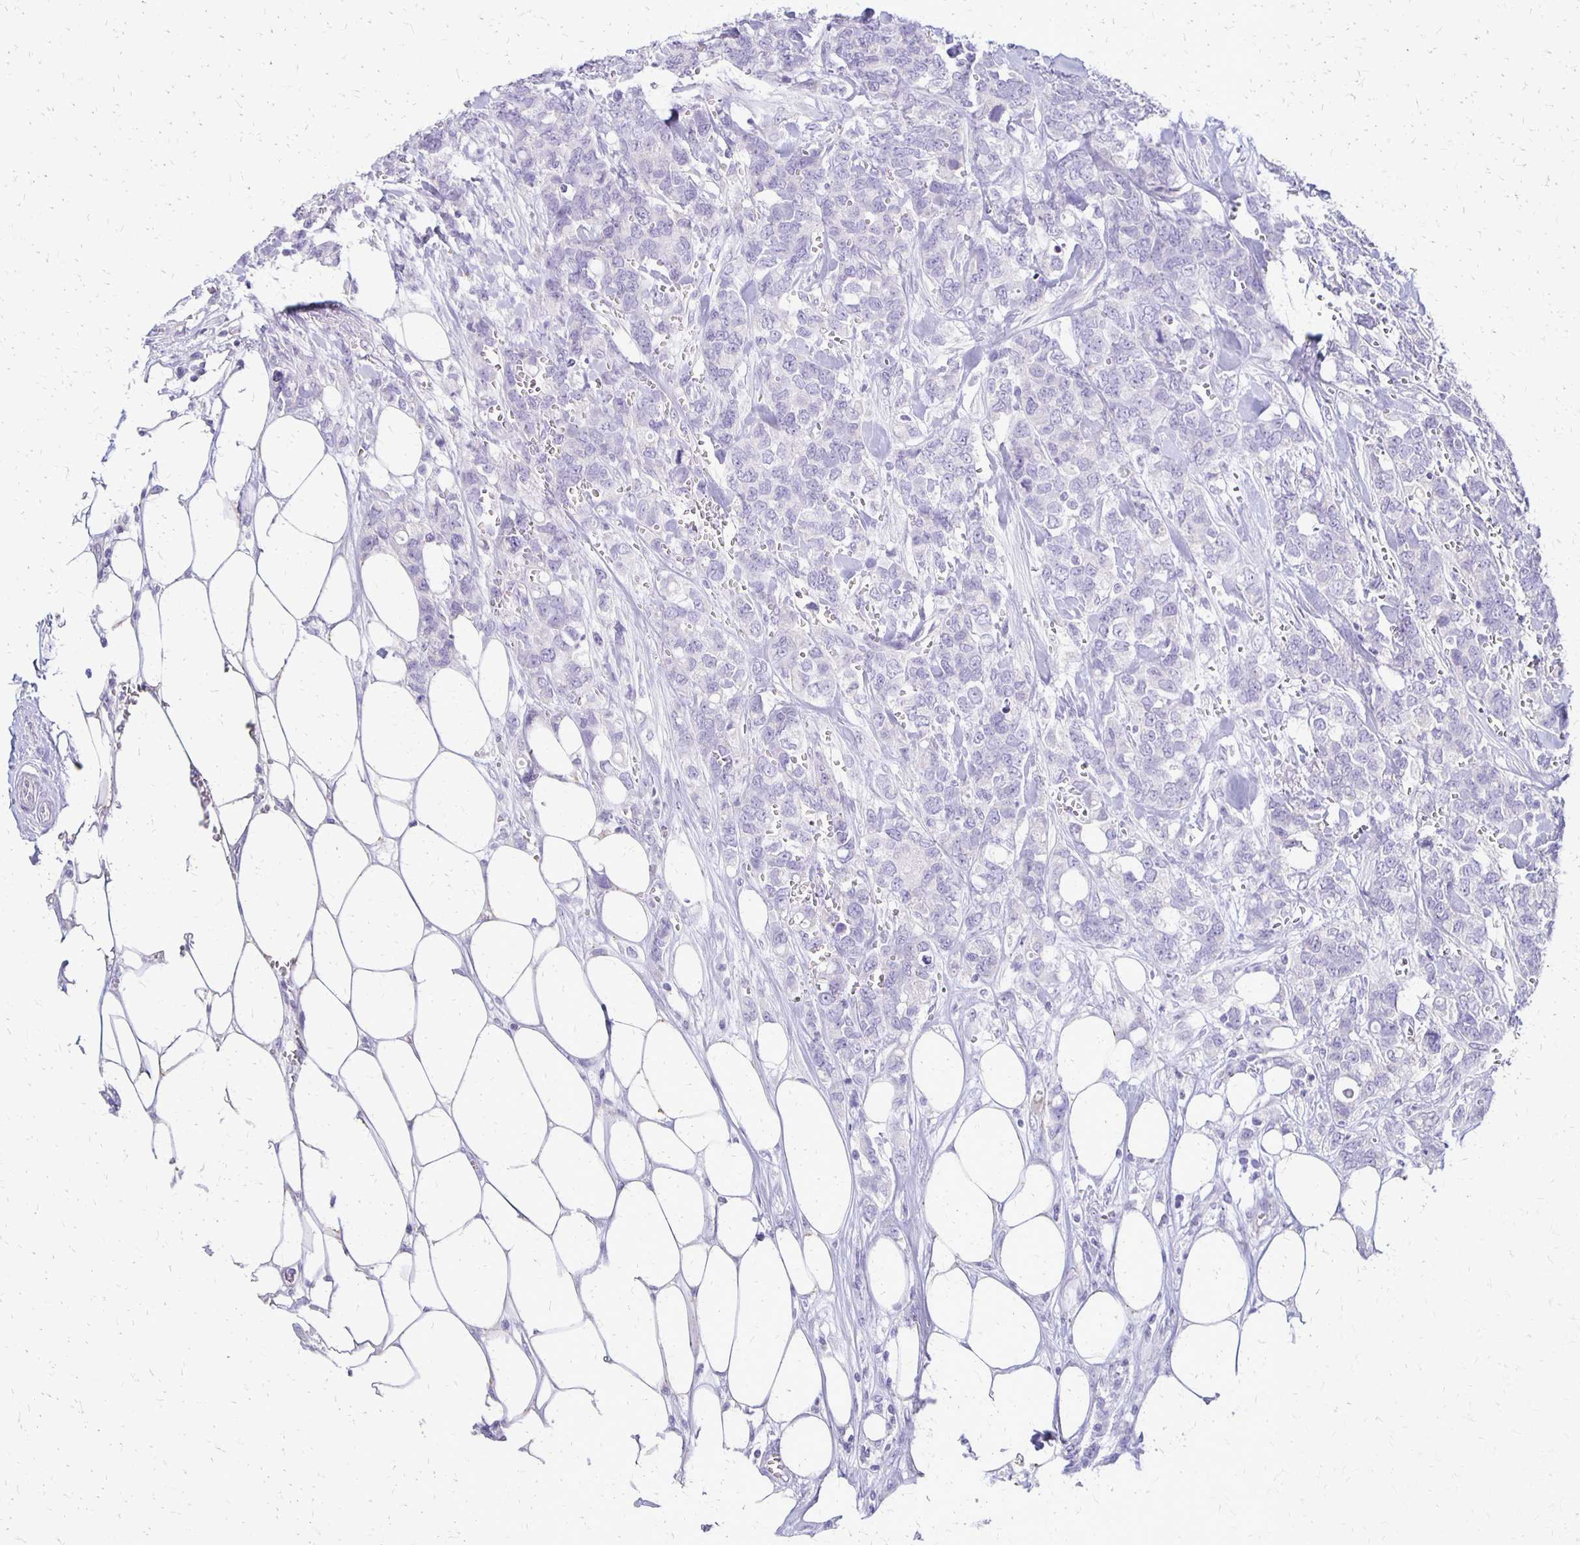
{"staining": {"intensity": "negative", "quantity": "none", "location": "none"}, "tissue": "breast cancer", "cell_type": "Tumor cells", "image_type": "cancer", "snomed": [{"axis": "morphology", "description": "Lobular carcinoma"}, {"axis": "topography", "description": "Breast"}], "caption": "Immunohistochemistry photomicrograph of neoplastic tissue: lobular carcinoma (breast) stained with DAB displays no significant protein expression in tumor cells.", "gene": "RHOC", "patient": {"sex": "female", "age": 91}}